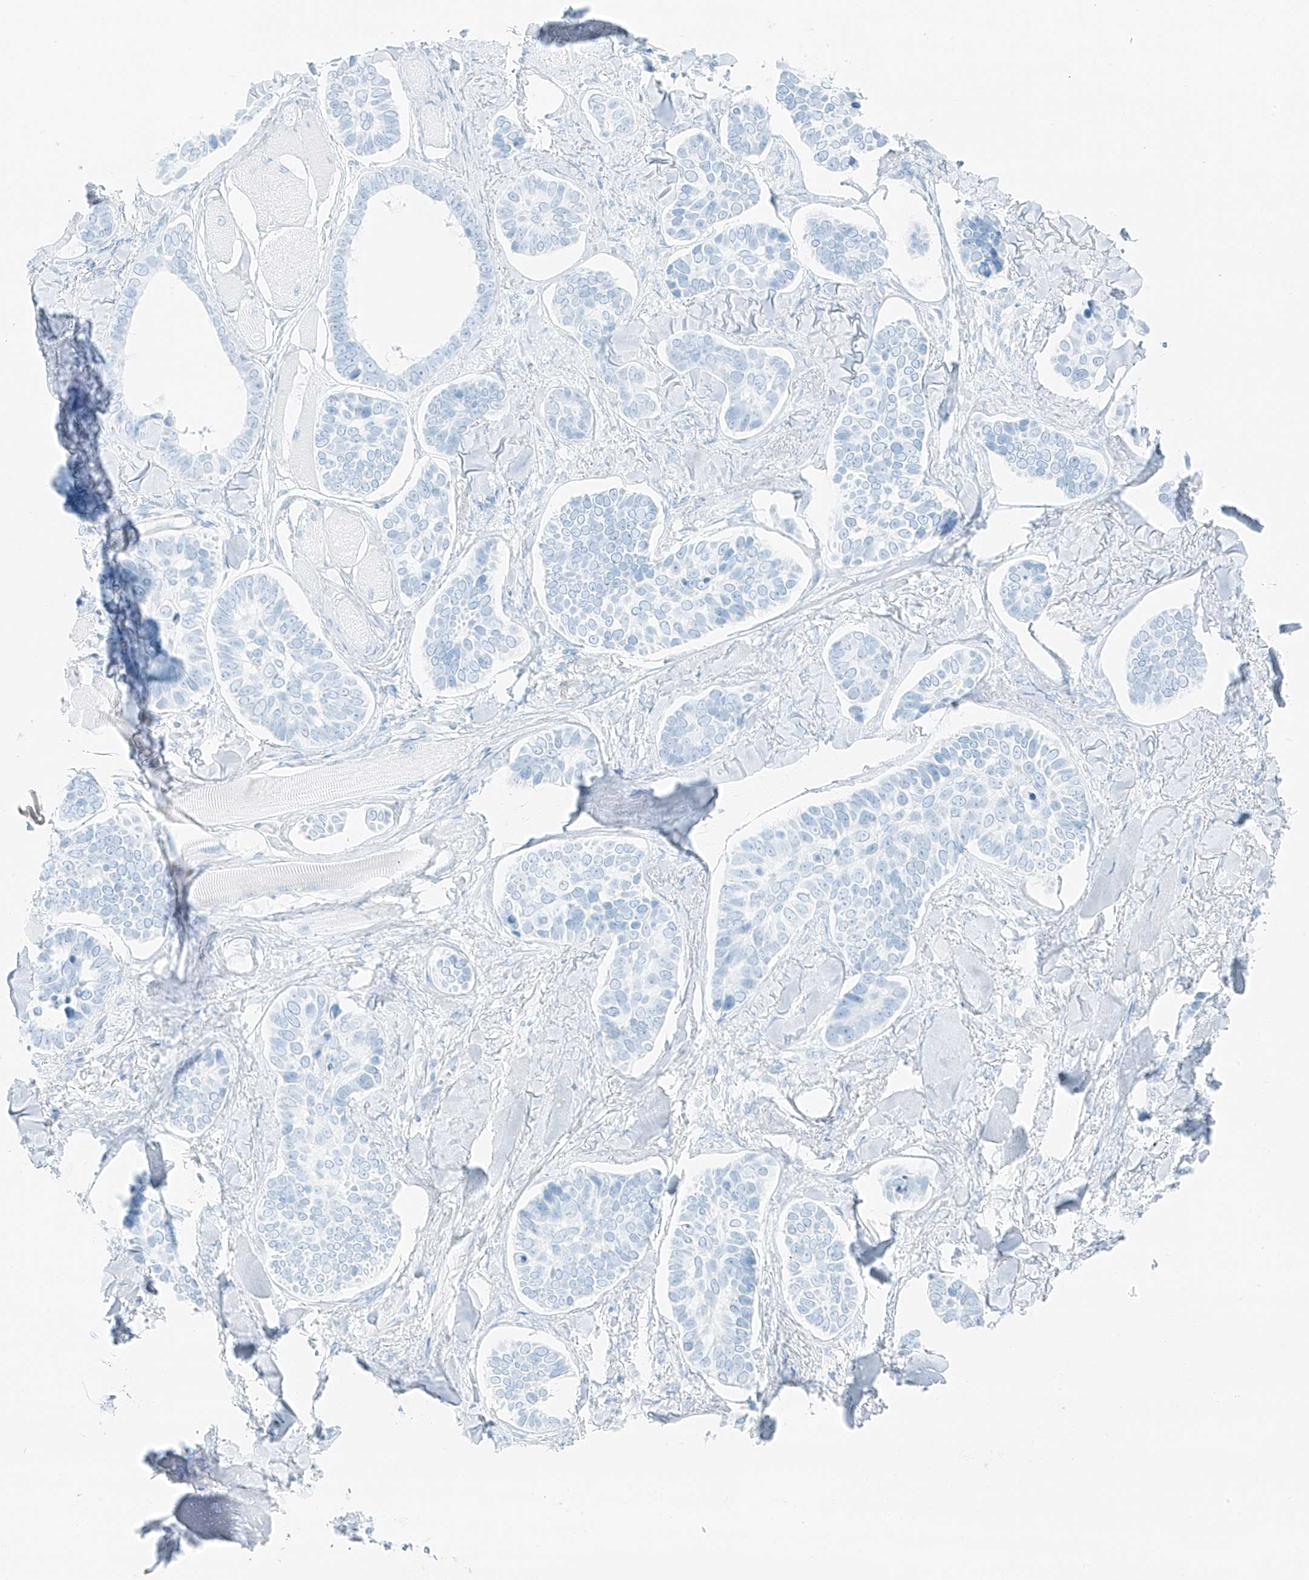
{"staining": {"intensity": "negative", "quantity": "none", "location": "none"}, "tissue": "skin cancer", "cell_type": "Tumor cells", "image_type": "cancer", "snomed": [{"axis": "morphology", "description": "Basal cell carcinoma"}, {"axis": "topography", "description": "Skin"}], "caption": "Protein analysis of skin cancer shows no significant positivity in tumor cells.", "gene": "SMCP", "patient": {"sex": "male", "age": 62}}